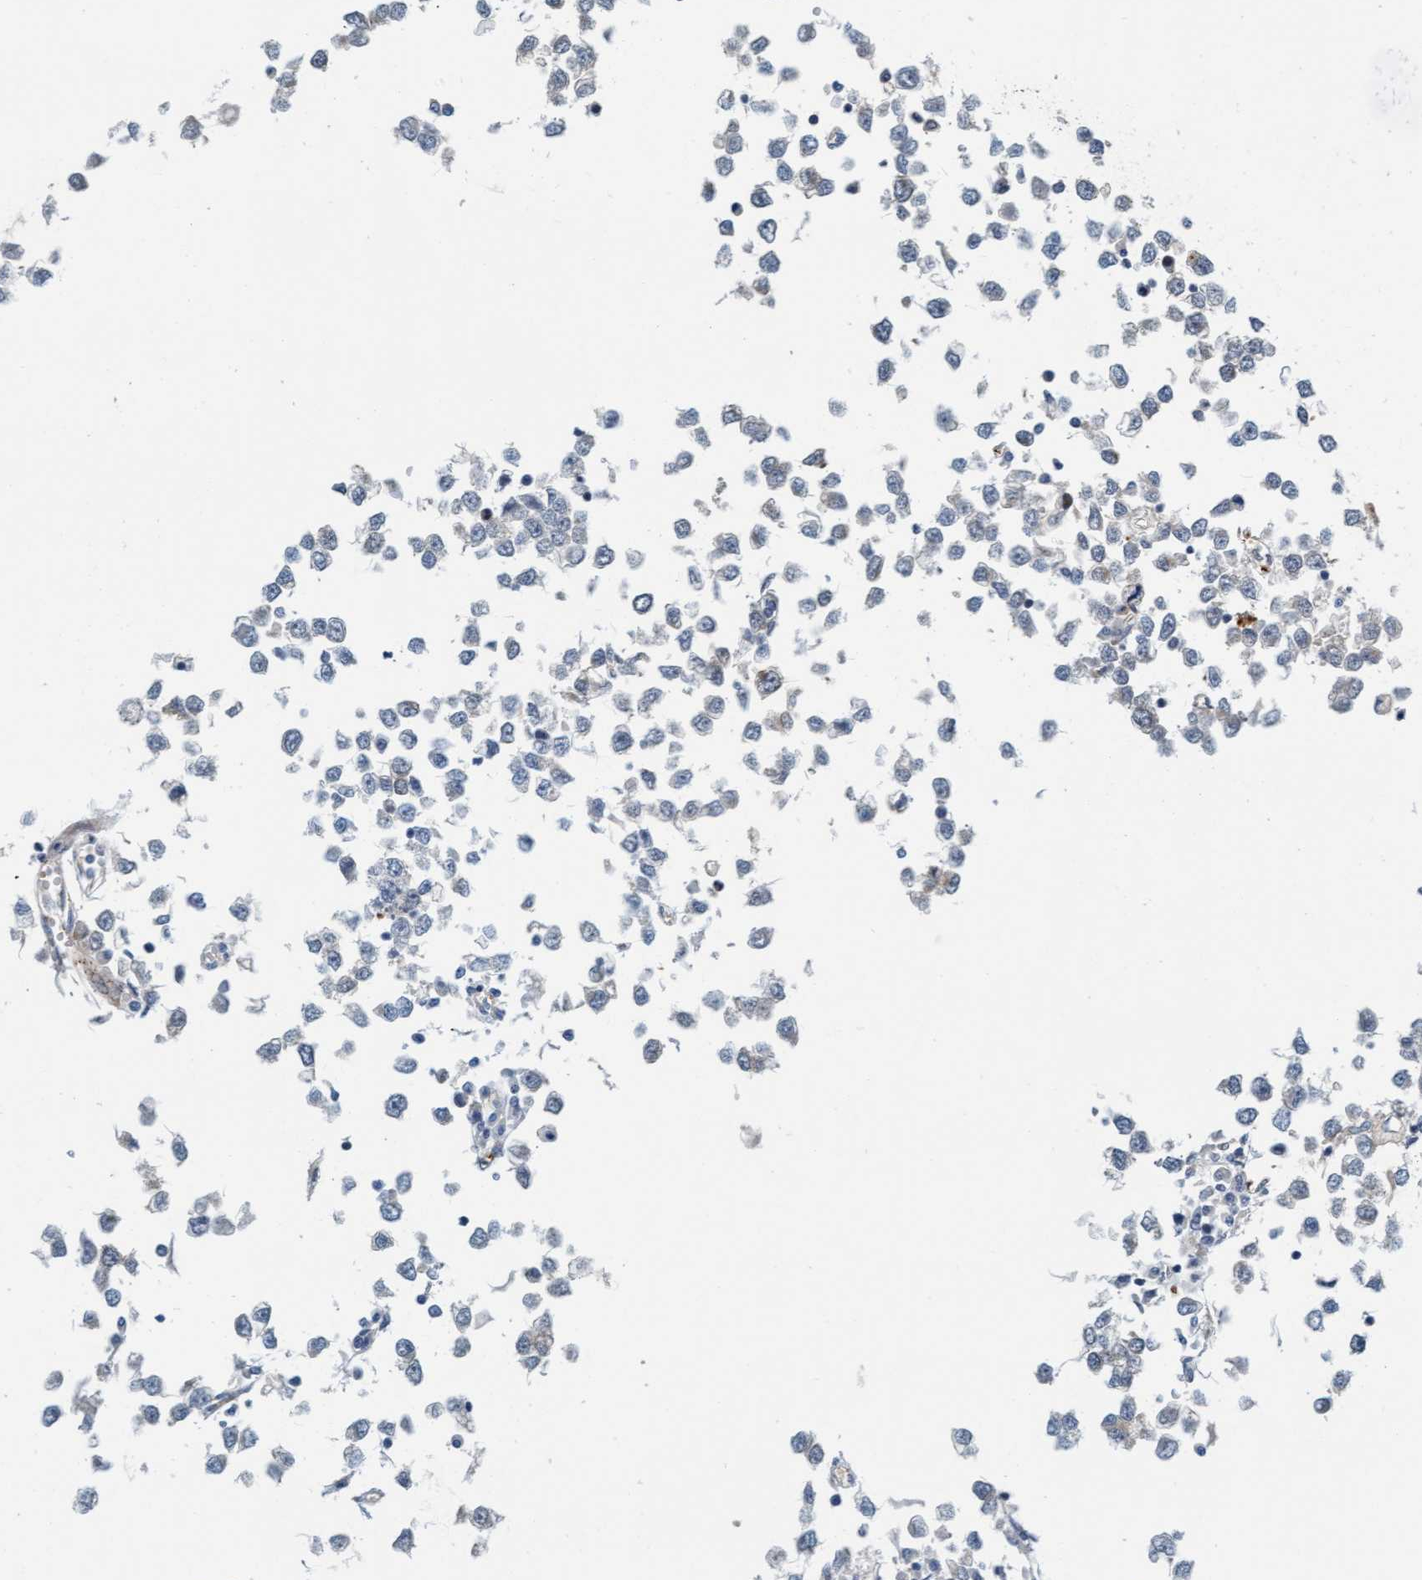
{"staining": {"intensity": "negative", "quantity": "none", "location": "none"}, "tissue": "testis cancer", "cell_type": "Tumor cells", "image_type": "cancer", "snomed": [{"axis": "morphology", "description": "Seminoma, NOS"}, {"axis": "topography", "description": "Testis"}], "caption": "Tumor cells show no significant staining in testis cancer.", "gene": "EIF4EBP1", "patient": {"sex": "male", "age": 65}}